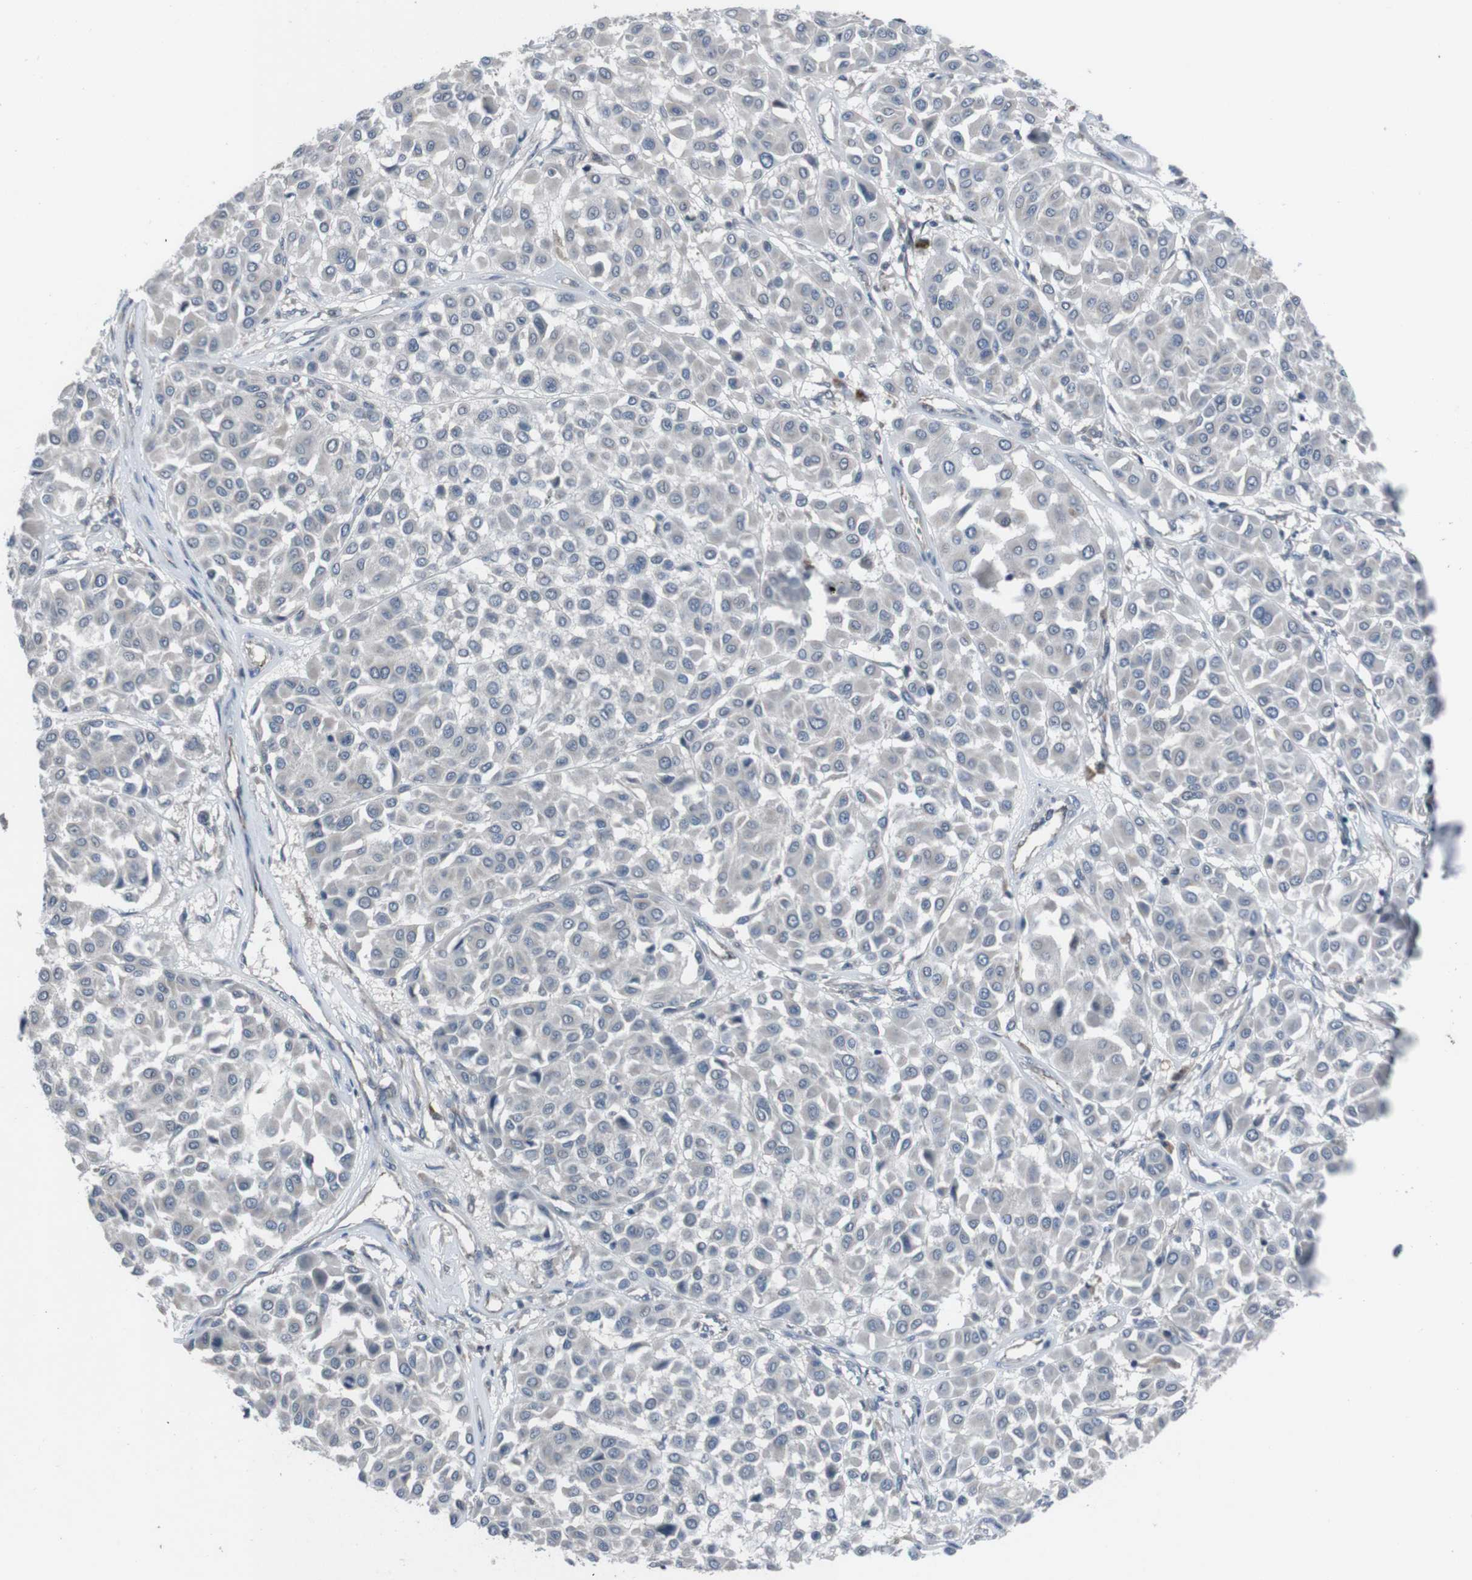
{"staining": {"intensity": "negative", "quantity": "none", "location": "none"}, "tissue": "melanoma", "cell_type": "Tumor cells", "image_type": "cancer", "snomed": [{"axis": "morphology", "description": "Malignant melanoma, Metastatic site"}, {"axis": "topography", "description": "Soft tissue"}], "caption": "An immunohistochemistry micrograph of melanoma is shown. There is no staining in tumor cells of melanoma.", "gene": "EFNA5", "patient": {"sex": "male", "age": 41}}